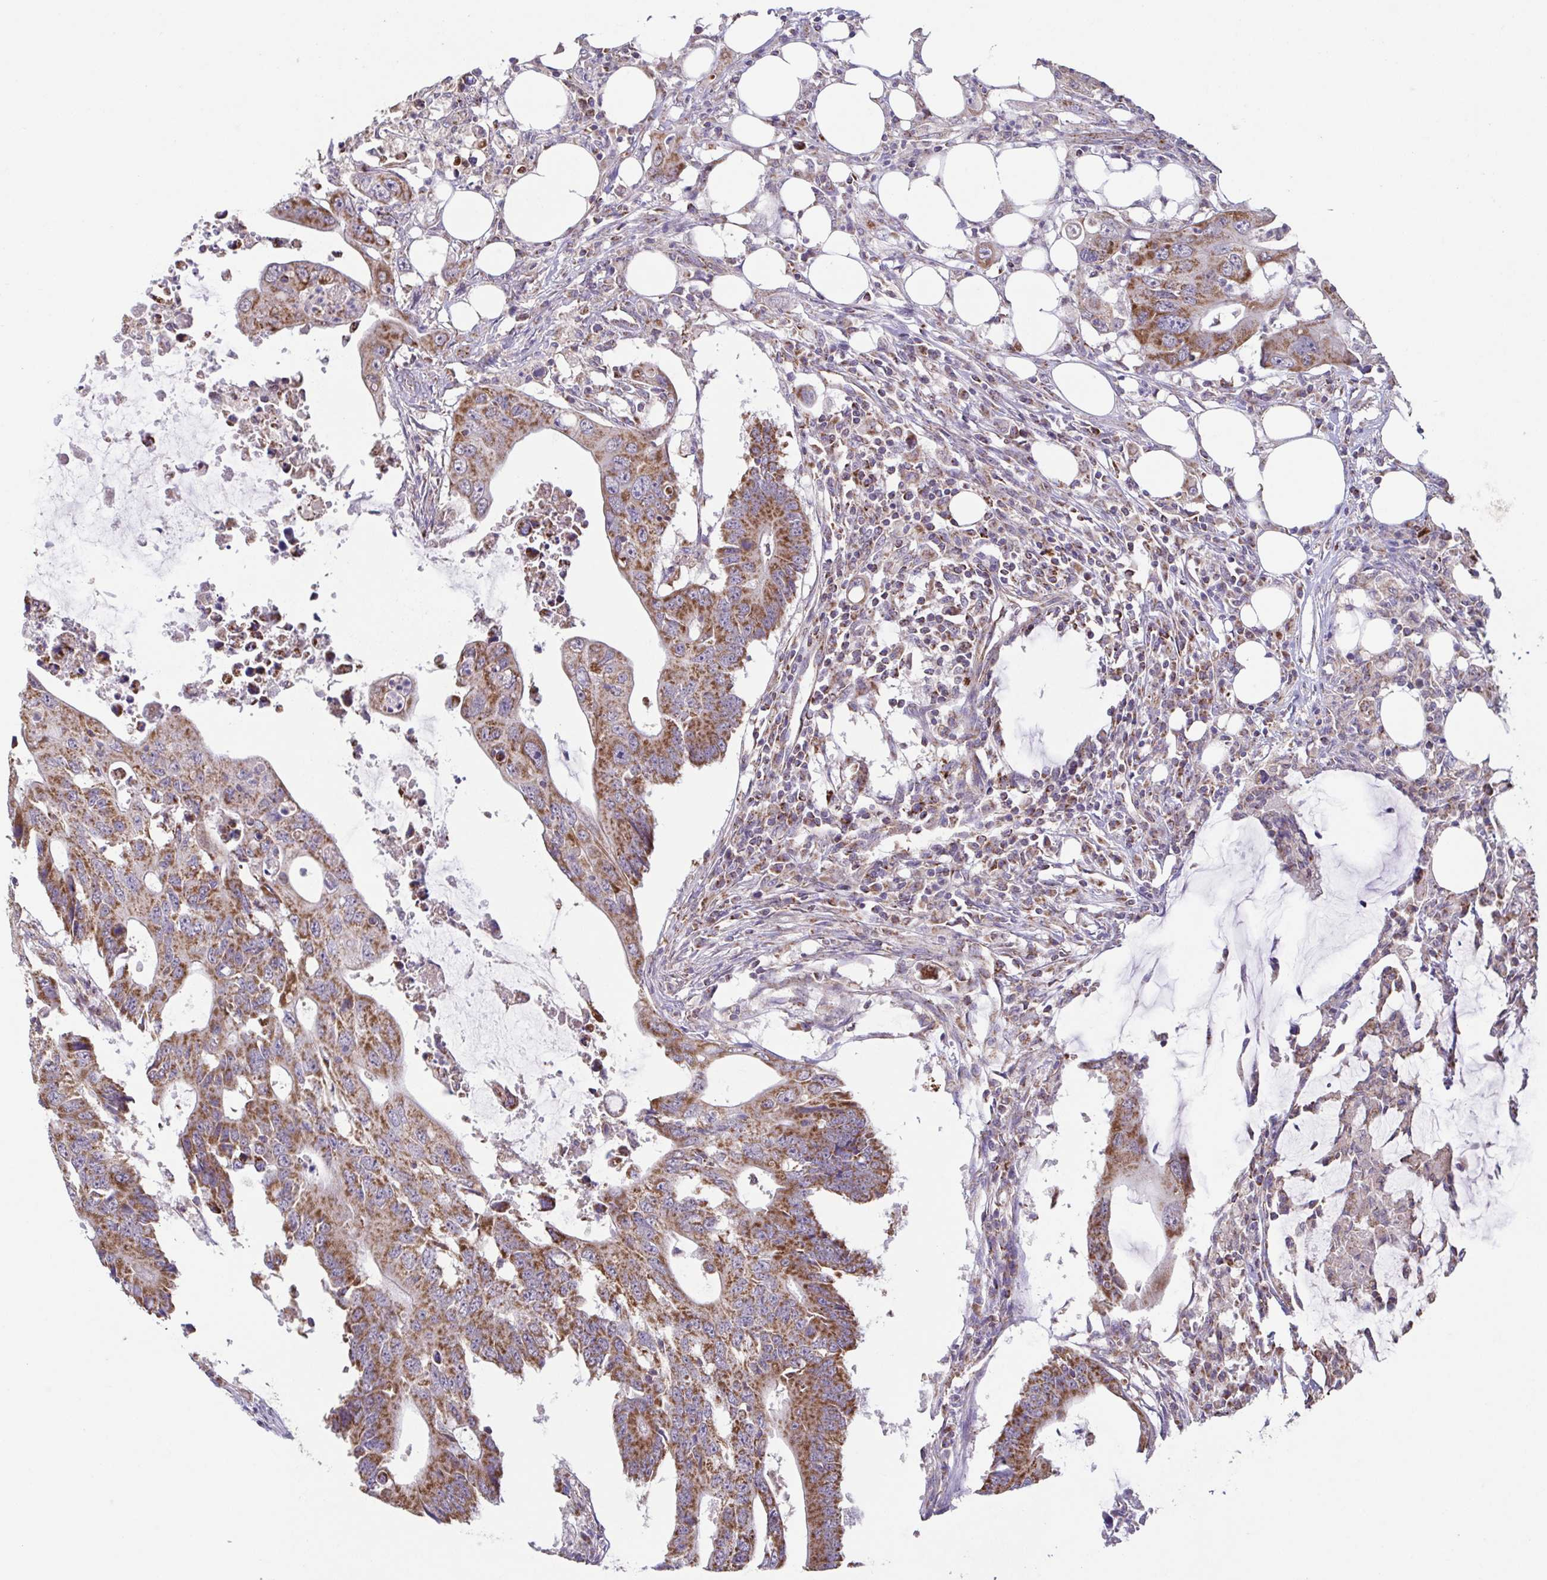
{"staining": {"intensity": "moderate", "quantity": ">75%", "location": "cytoplasmic/membranous"}, "tissue": "colorectal cancer", "cell_type": "Tumor cells", "image_type": "cancer", "snomed": [{"axis": "morphology", "description": "Adenocarcinoma, NOS"}, {"axis": "topography", "description": "Colon"}], "caption": "The photomicrograph shows staining of colorectal cancer (adenocarcinoma), revealing moderate cytoplasmic/membranous protein staining (brown color) within tumor cells. The staining was performed using DAB, with brown indicating positive protein expression. Nuclei are stained blue with hematoxylin.", "gene": "DIP2B", "patient": {"sex": "male", "age": 71}}